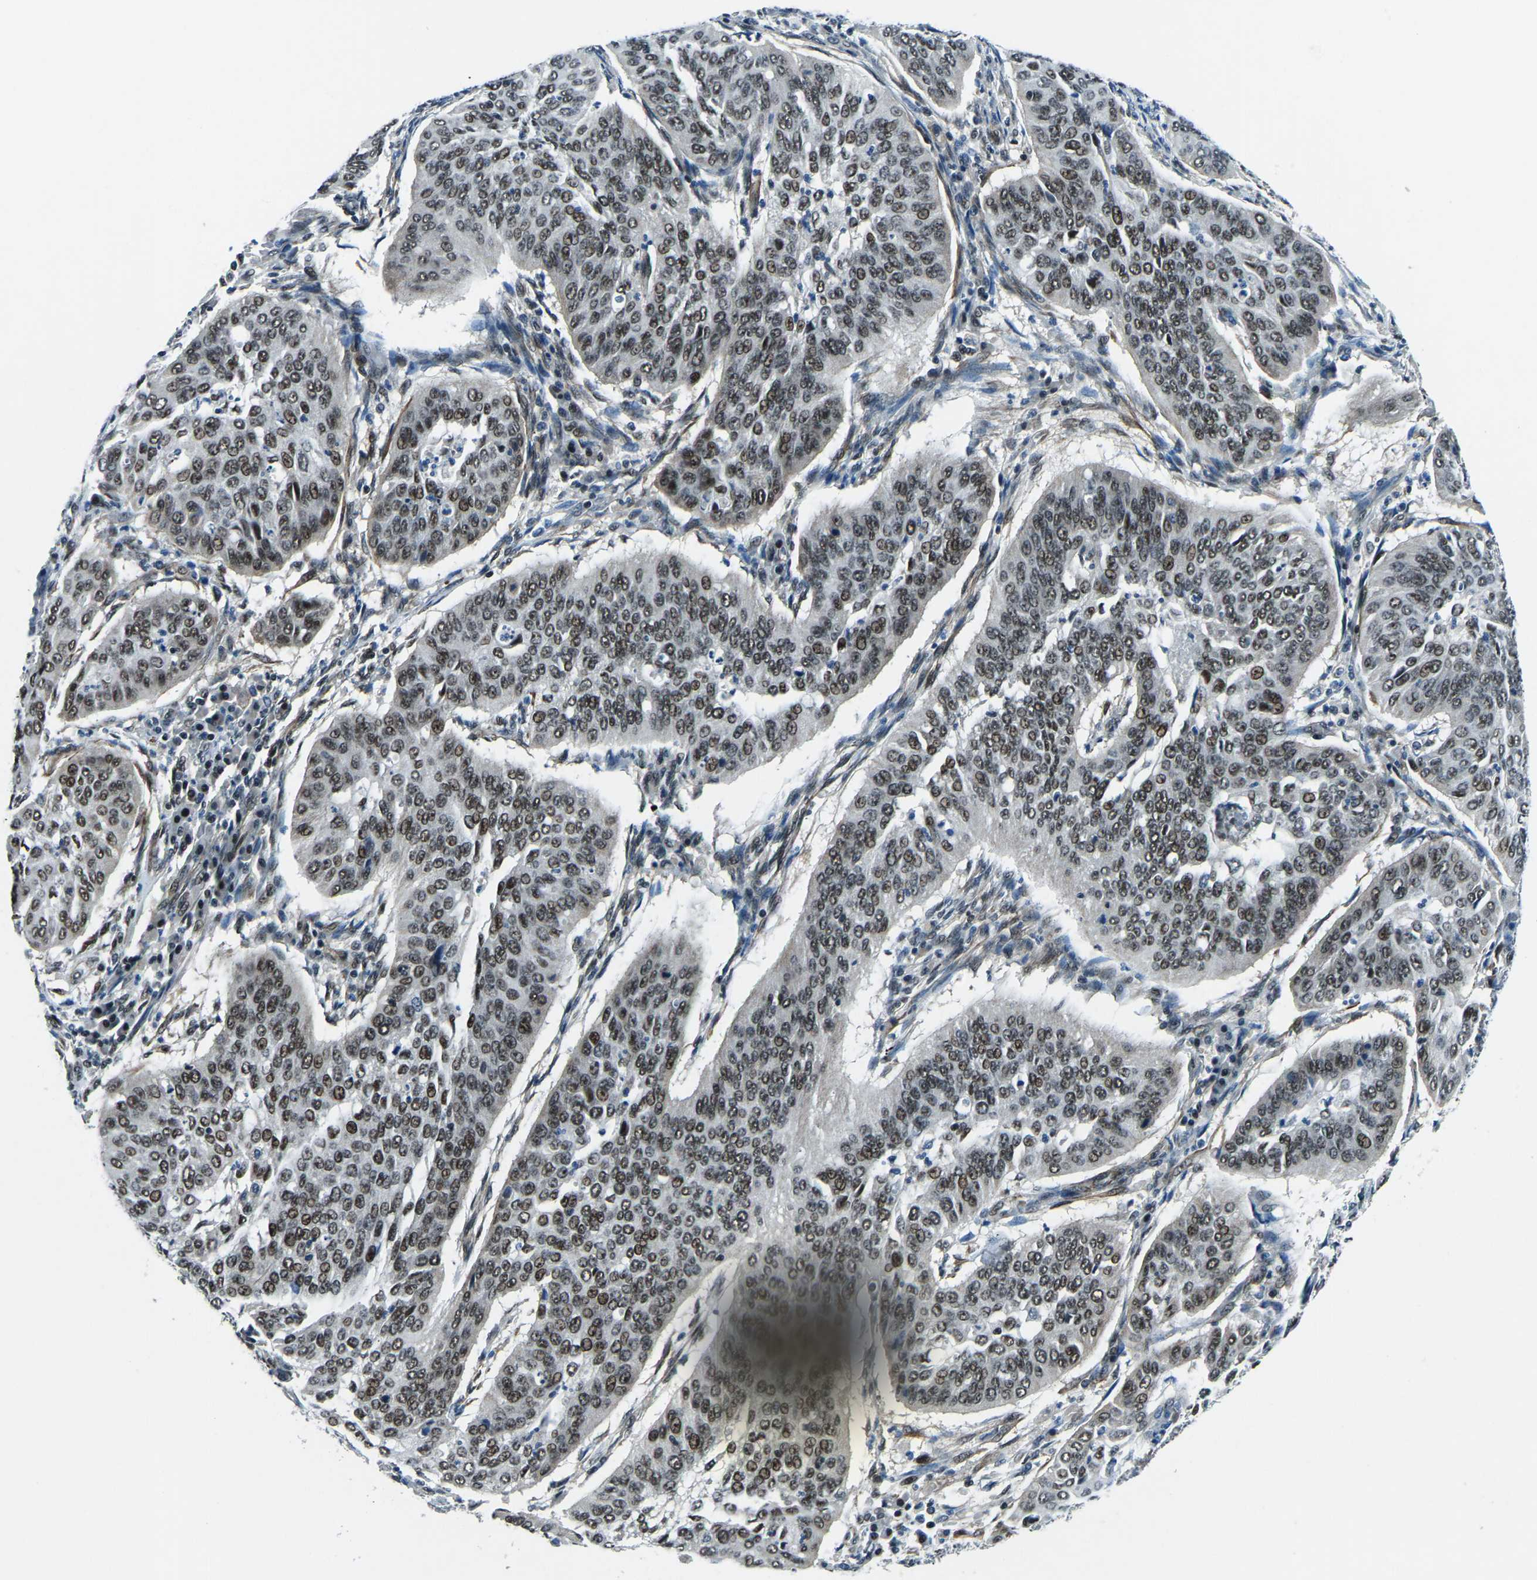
{"staining": {"intensity": "moderate", "quantity": ">75%", "location": "nuclear"}, "tissue": "cervical cancer", "cell_type": "Tumor cells", "image_type": "cancer", "snomed": [{"axis": "morphology", "description": "Normal tissue, NOS"}, {"axis": "morphology", "description": "Squamous cell carcinoma, NOS"}, {"axis": "topography", "description": "Cervix"}], "caption": "The histopathology image exhibits staining of cervical cancer (squamous cell carcinoma), revealing moderate nuclear protein staining (brown color) within tumor cells. The staining was performed using DAB (3,3'-diaminobenzidine) to visualize the protein expression in brown, while the nuclei were stained in blue with hematoxylin (Magnification: 20x).", "gene": "PRCC", "patient": {"sex": "female", "age": 39}}